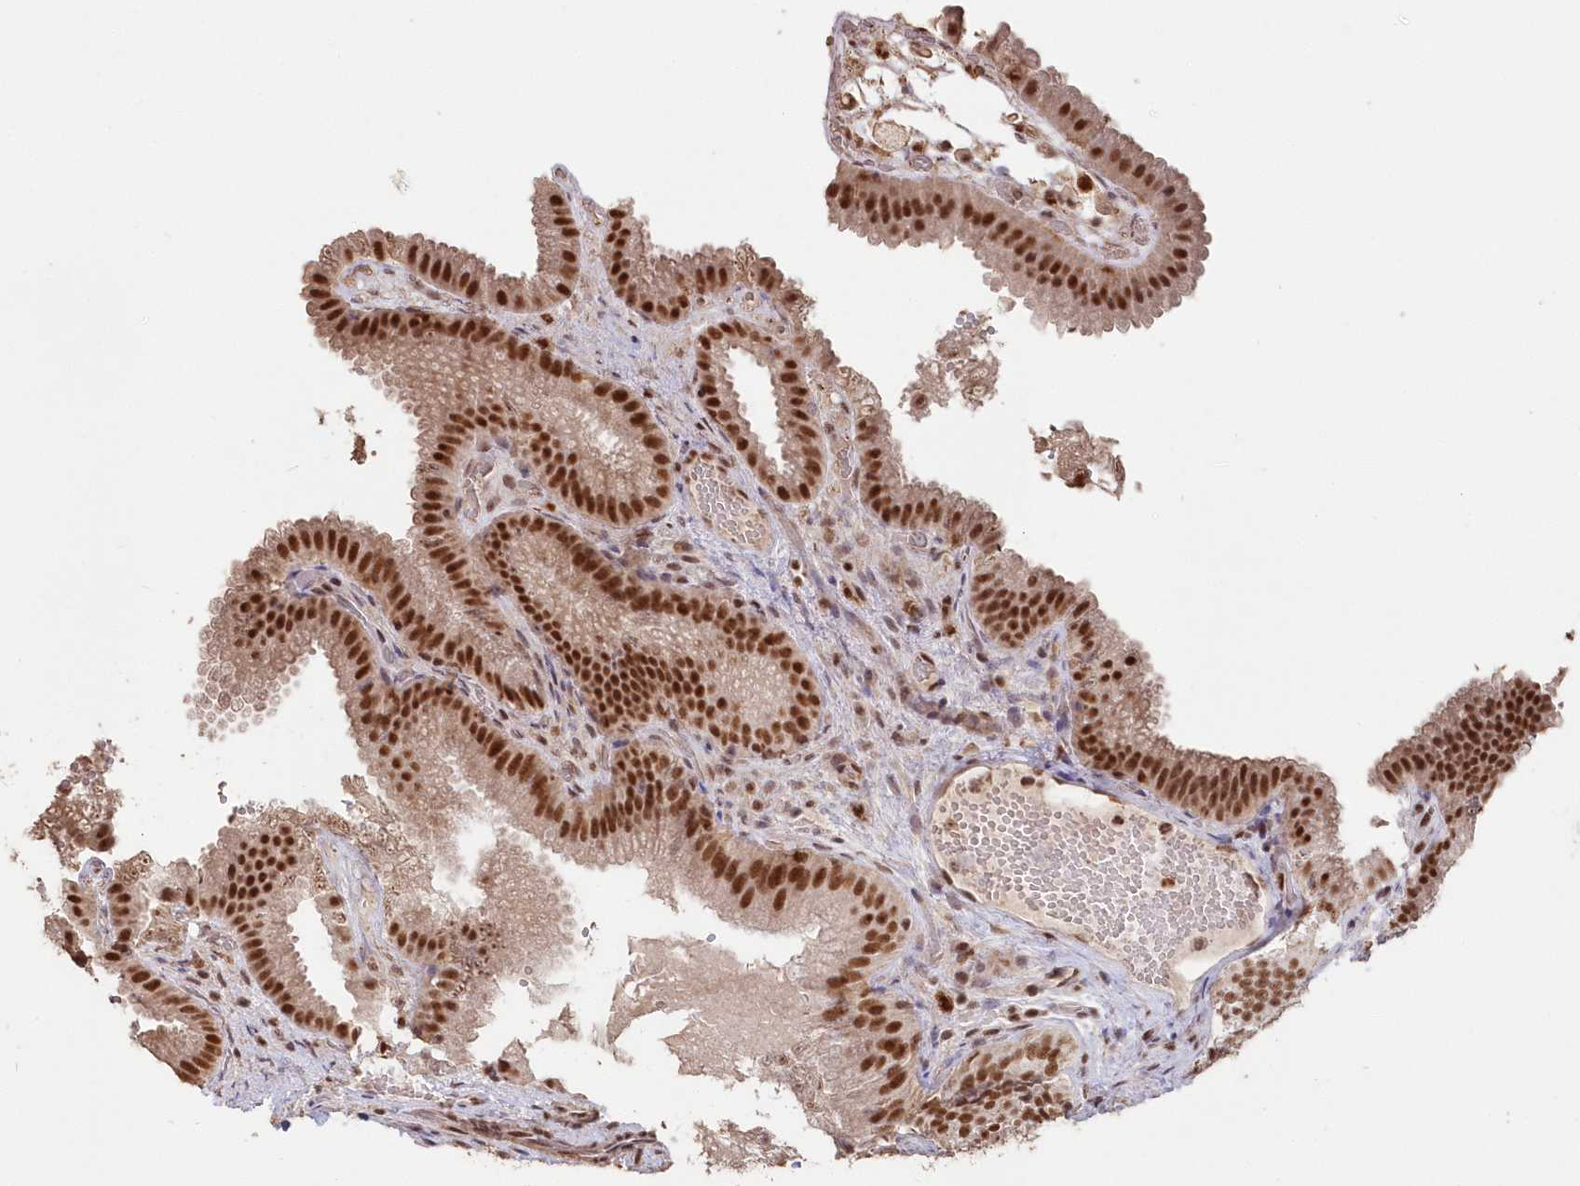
{"staining": {"intensity": "strong", "quantity": ">75%", "location": "nuclear"}, "tissue": "gallbladder", "cell_type": "Glandular cells", "image_type": "normal", "snomed": [{"axis": "morphology", "description": "Normal tissue, NOS"}, {"axis": "topography", "description": "Gallbladder"}], "caption": "The immunohistochemical stain labels strong nuclear positivity in glandular cells of benign gallbladder. (DAB (3,3'-diaminobenzidine) IHC with brightfield microscopy, high magnification).", "gene": "PDS5A", "patient": {"sex": "female", "age": 30}}